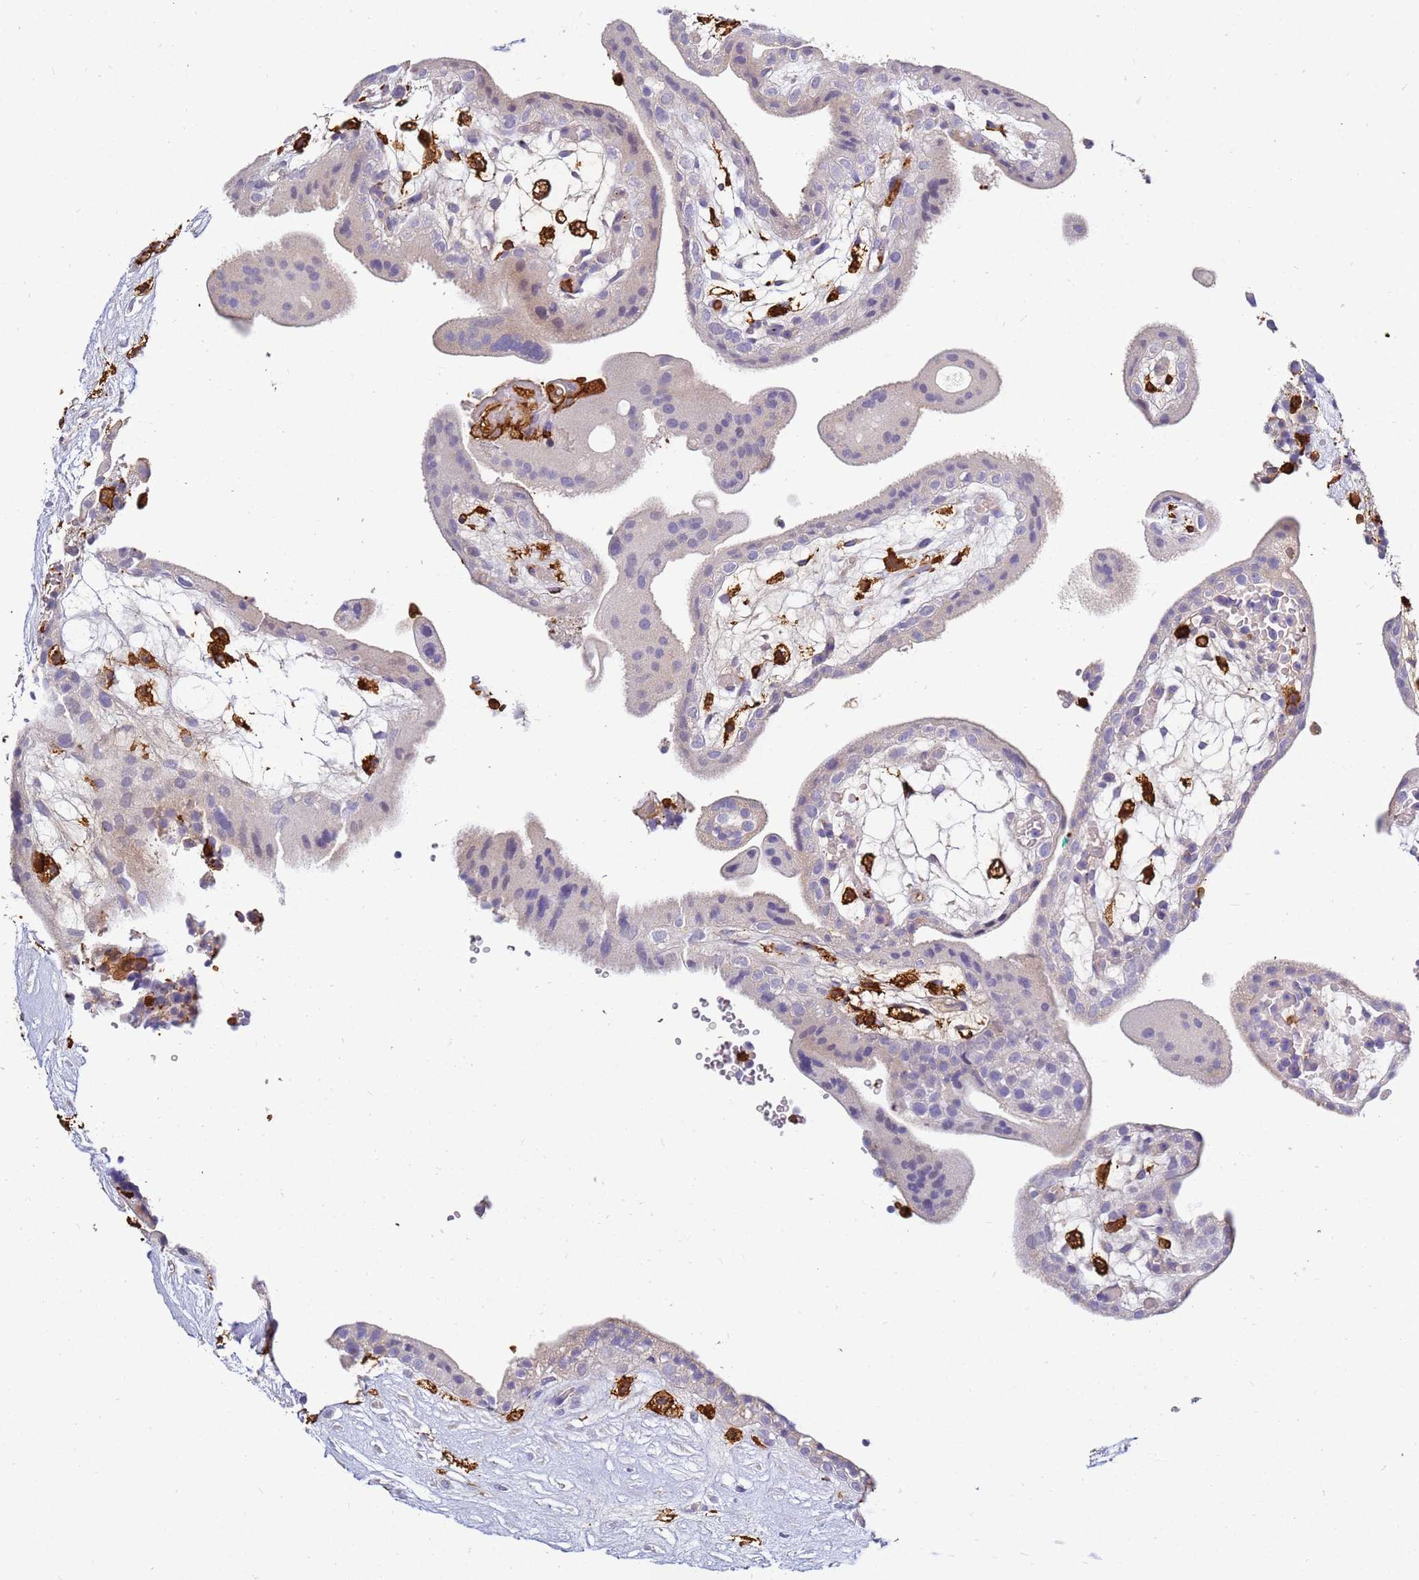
{"staining": {"intensity": "negative", "quantity": "none", "location": "none"}, "tissue": "placenta", "cell_type": "Decidual cells", "image_type": "normal", "snomed": [{"axis": "morphology", "description": "Normal tissue, NOS"}, {"axis": "topography", "description": "Placenta"}], "caption": "This photomicrograph is of normal placenta stained with immunohistochemistry to label a protein in brown with the nuclei are counter-stained blue. There is no expression in decidual cells. (DAB (3,3'-diaminobenzidine) immunohistochemistry with hematoxylin counter stain).", "gene": "CORO1A", "patient": {"sex": "female", "age": 18}}